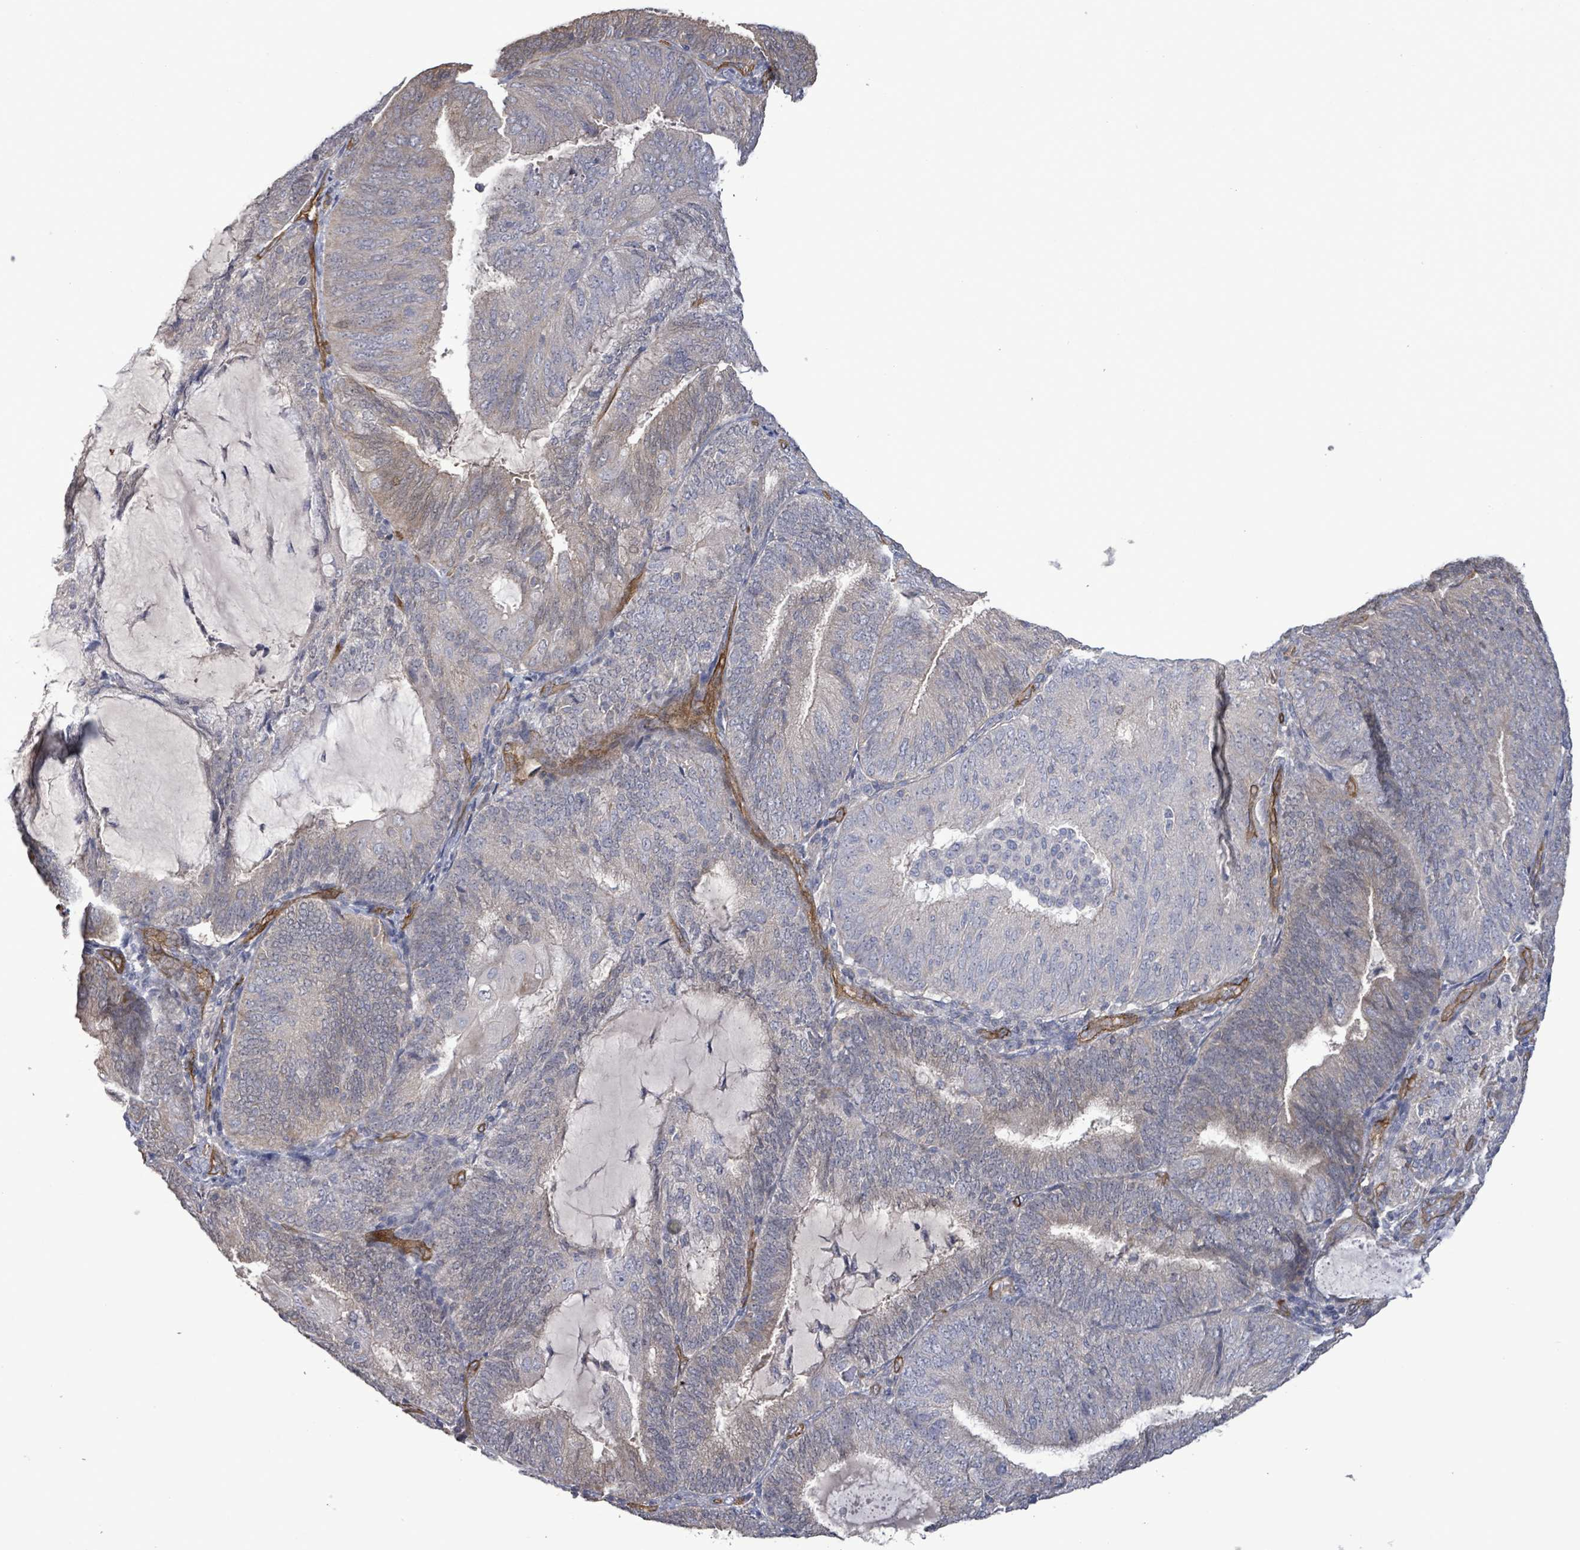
{"staining": {"intensity": "weak", "quantity": "<25%", "location": "cytoplasmic/membranous"}, "tissue": "endometrial cancer", "cell_type": "Tumor cells", "image_type": "cancer", "snomed": [{"axis": "morphology", "description": "Adenocarcinoma, NOS"}, {"axis": "topography", "description": "Endometrium"}], "caption": "DAB immunohistochemical staining of human adenocarcinoma (endometrial) demonstrates no significant expression in tumor cells. The staining is performed using DAB brown chromogen with nuclei counter-stained in using hematoxylin.", "gene": "KANK3", "patient": {"sex": "female", "age": 81}}